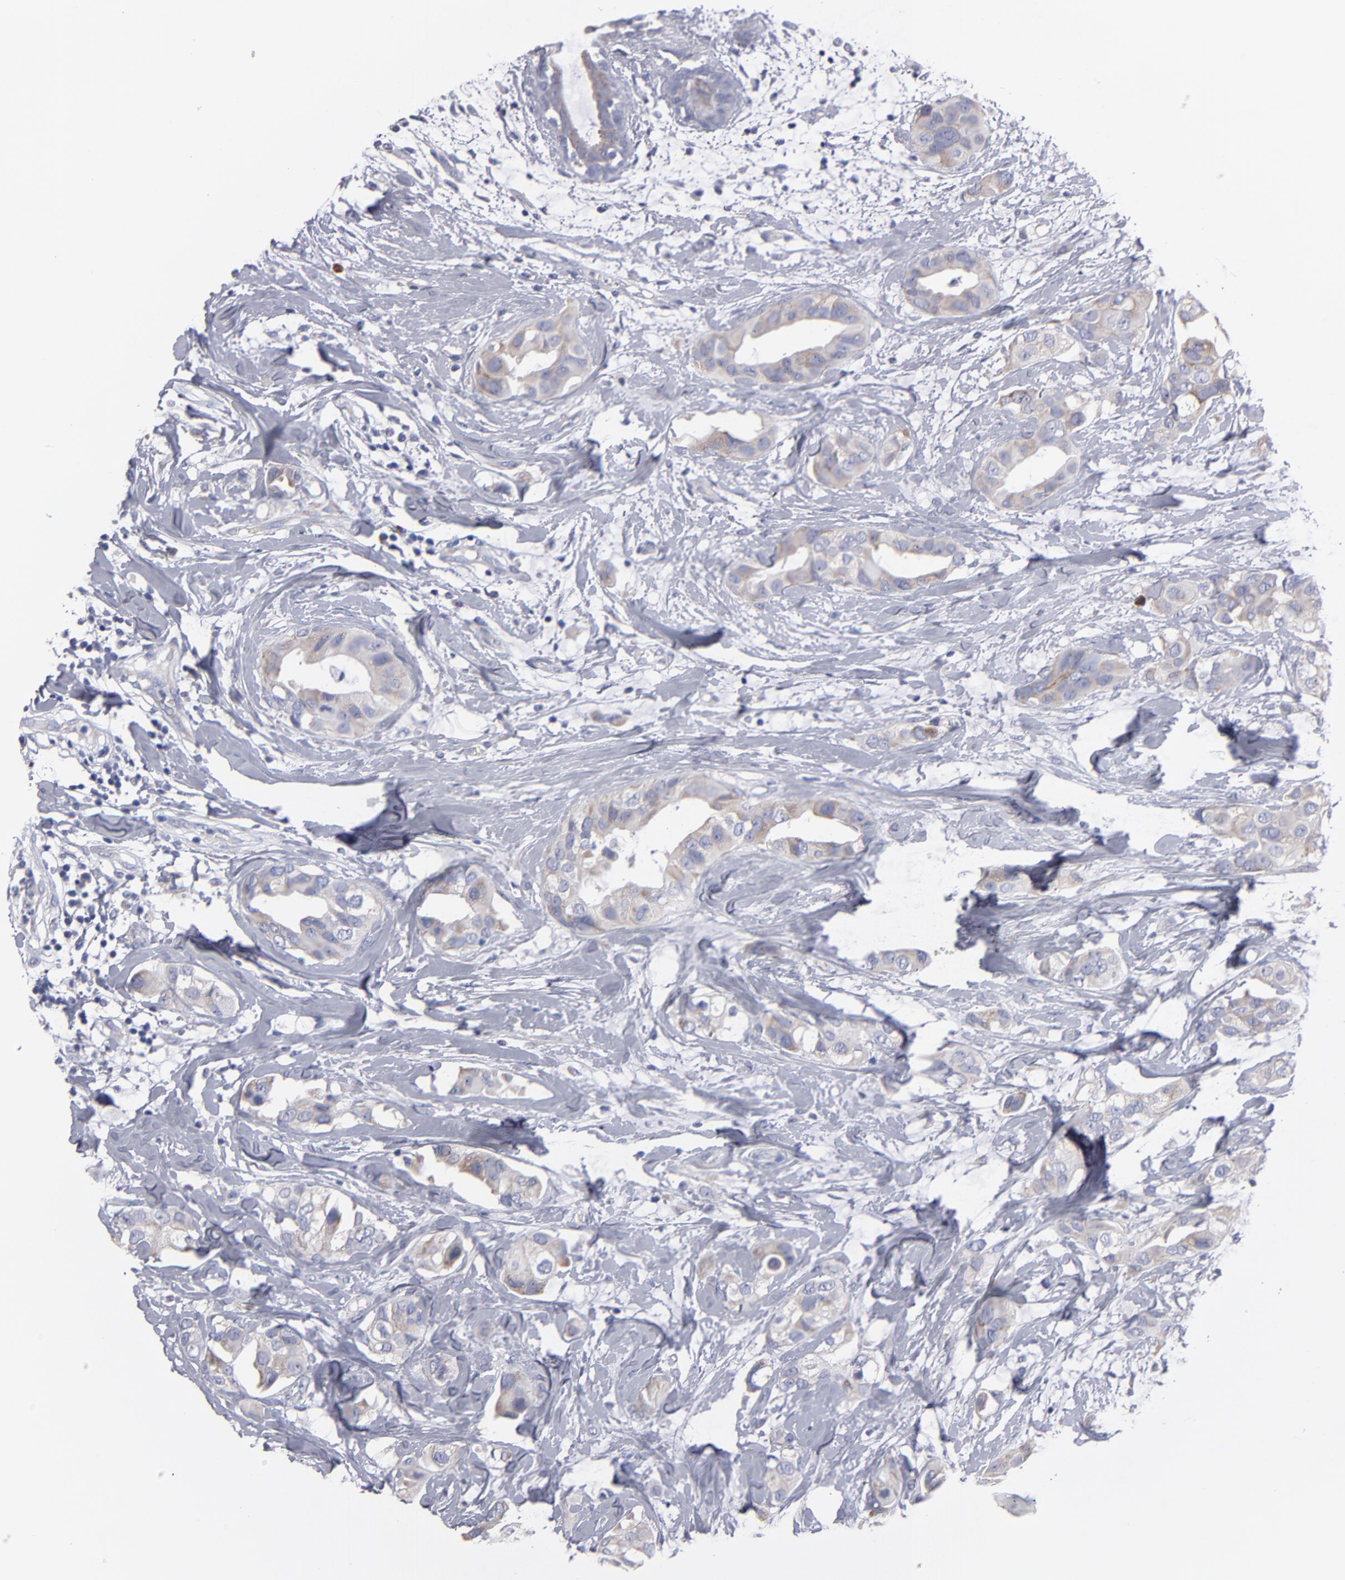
{"staining": {"intensity": "weak", "quantity": ">75%", "location": "cytoplasmic/membranous"}, "tissue": "breast cancer", "cell_type": "Tumor cells", "image_type": "cancer", "snomed": [{"axis": "morphology", "description": "Duct carcinoma"}, {"axis": "topography", "description": "Breast"}], "caption": "High-power microscopy captured an IHC histopathology image of intraductal carcinoma (breast), revealing weak cytoplasmic/membranous staining in approximately >75% of tumor cells. (Brightfield microscopy of DAB IHC at high magnification).", "gene": "CCDC80", "patient": {"sex": "female", "age": 40}}